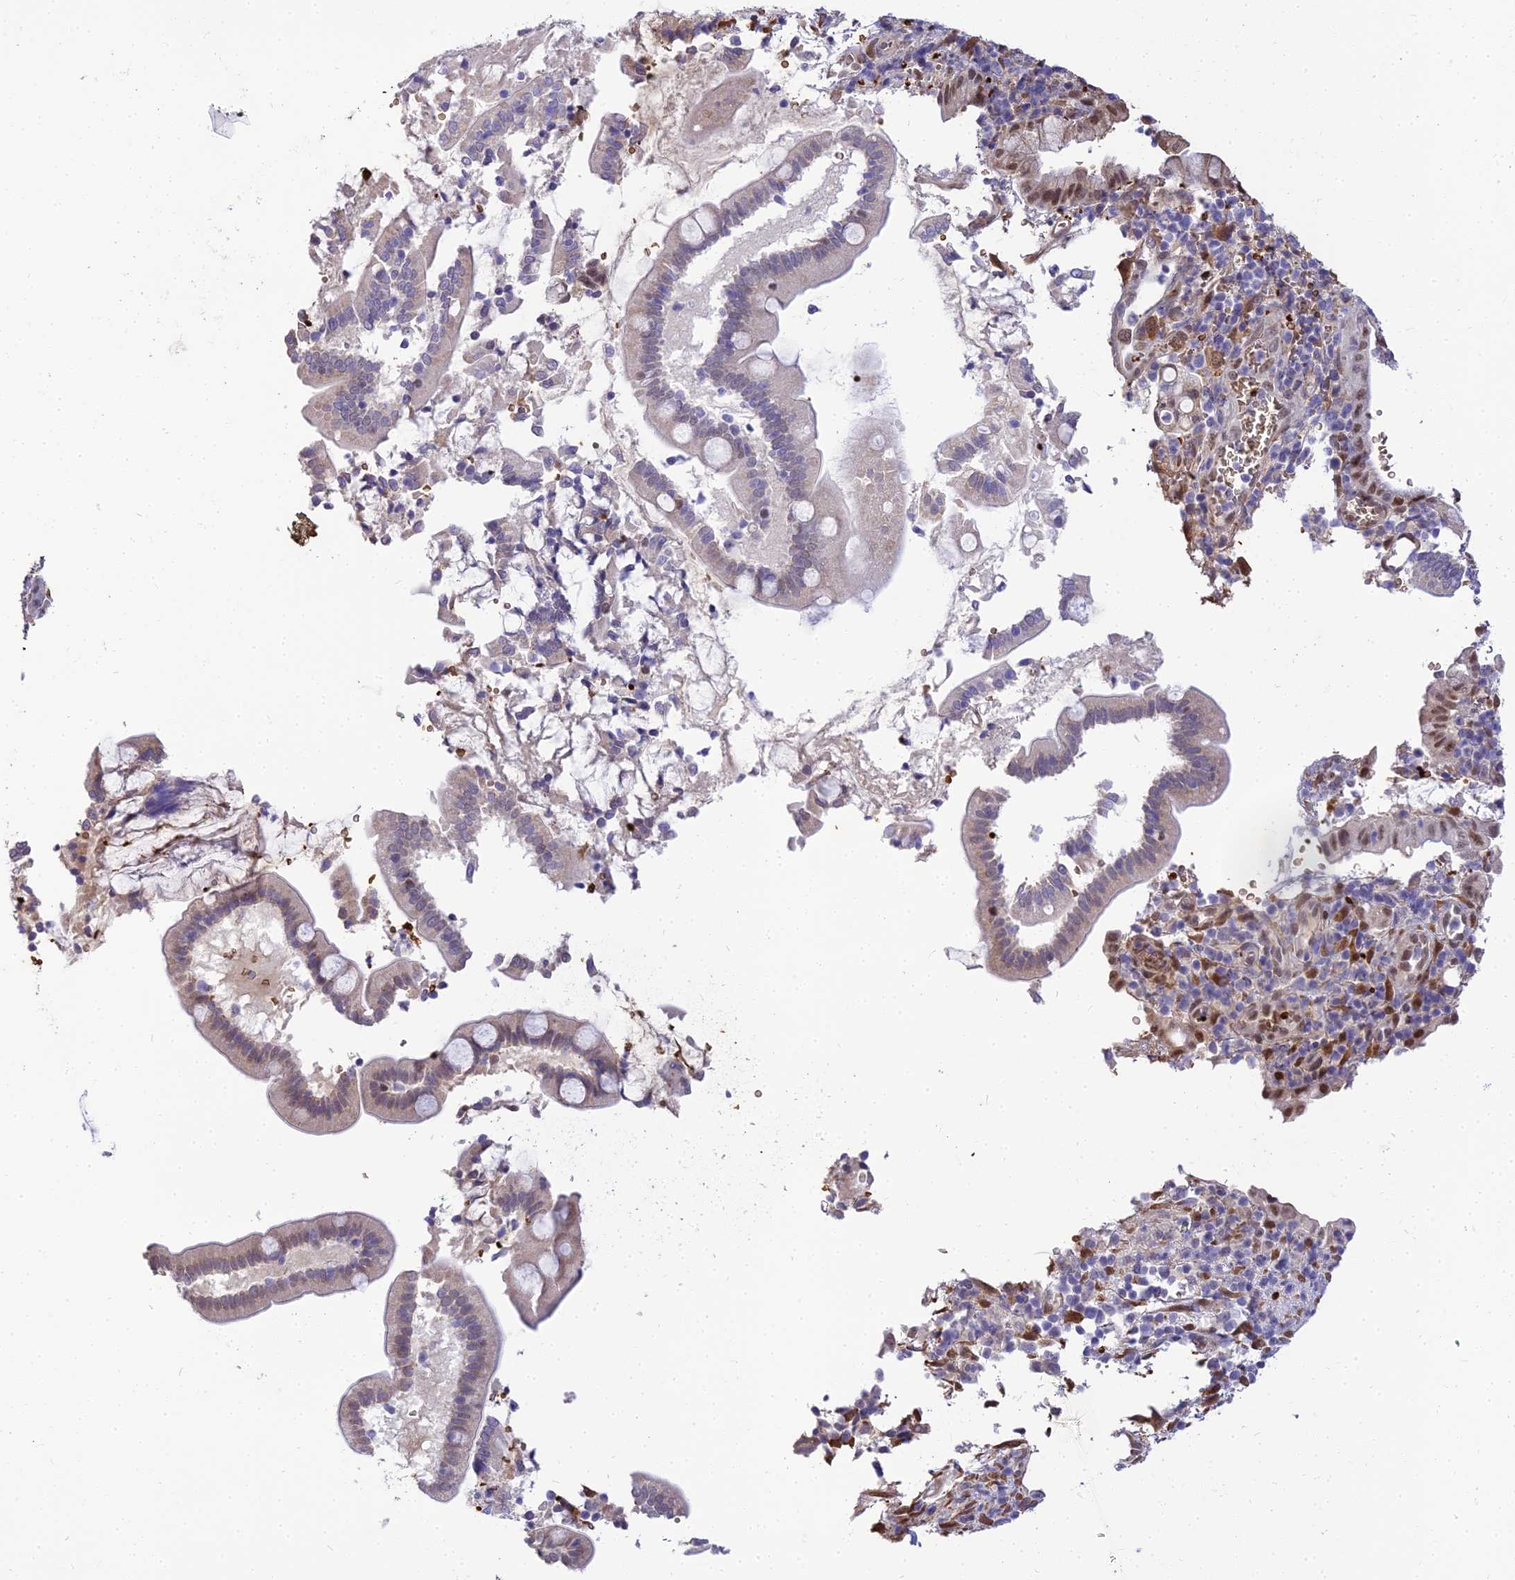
{"staining": {"intensity": "negative", "quantity": "none", "location": "none"}, "tissue": "pancreatic cancer", "cell_type": "Tumor cells", "image_type": "cancer", "snomed": [{"axis": "morphology", "description": "Normal tissue, NOS"}, {"axis": "morphology", "description": "Adenocarcinoma, NOS"}, {"axis": "topography", "description": "Pancreas"}], "caption": "Pancreatic adenocarcinoma was stained to show a protein in brown. There is no significant expression in tumor cells.", "gene": "BCL9", "patient": {"sex": "female", "age": 55}}